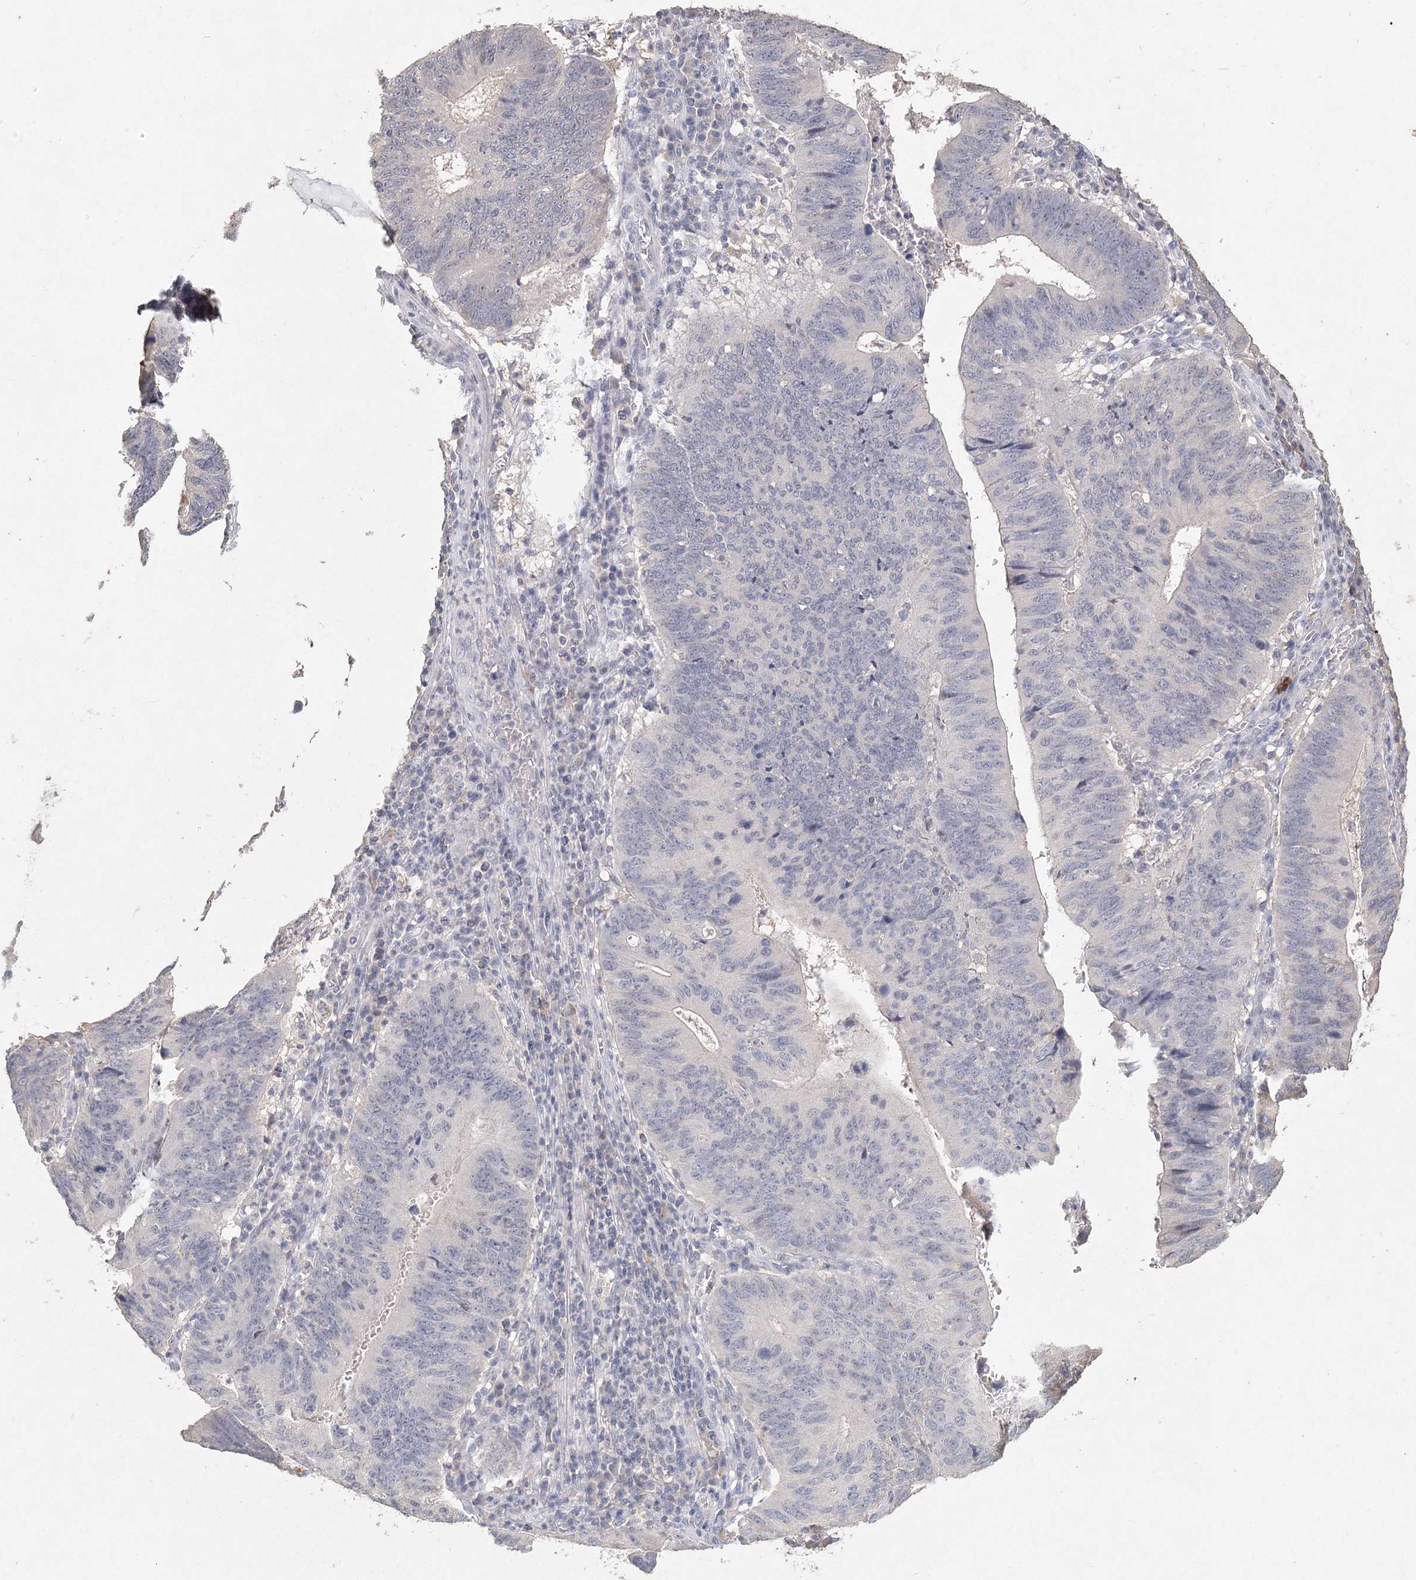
{"staining": {"intensity": "negative", "quantity": "none", "location": "none"}, "tissue": "stomach cancer", "cell_type": "Tumor cells", "image_type": "cancer", "snomed": [{"axis": "morphology", "description": "Adenocarcinoma, NOS"}, {"axis": "topography", "description": "Stomach"}], "caption": "This is an immunohistochemistry micrograph of stomach cancer. There is no staining in tumor cells.", "gene": "ARSI", "patient": {"sex": "male", "age": 59}}